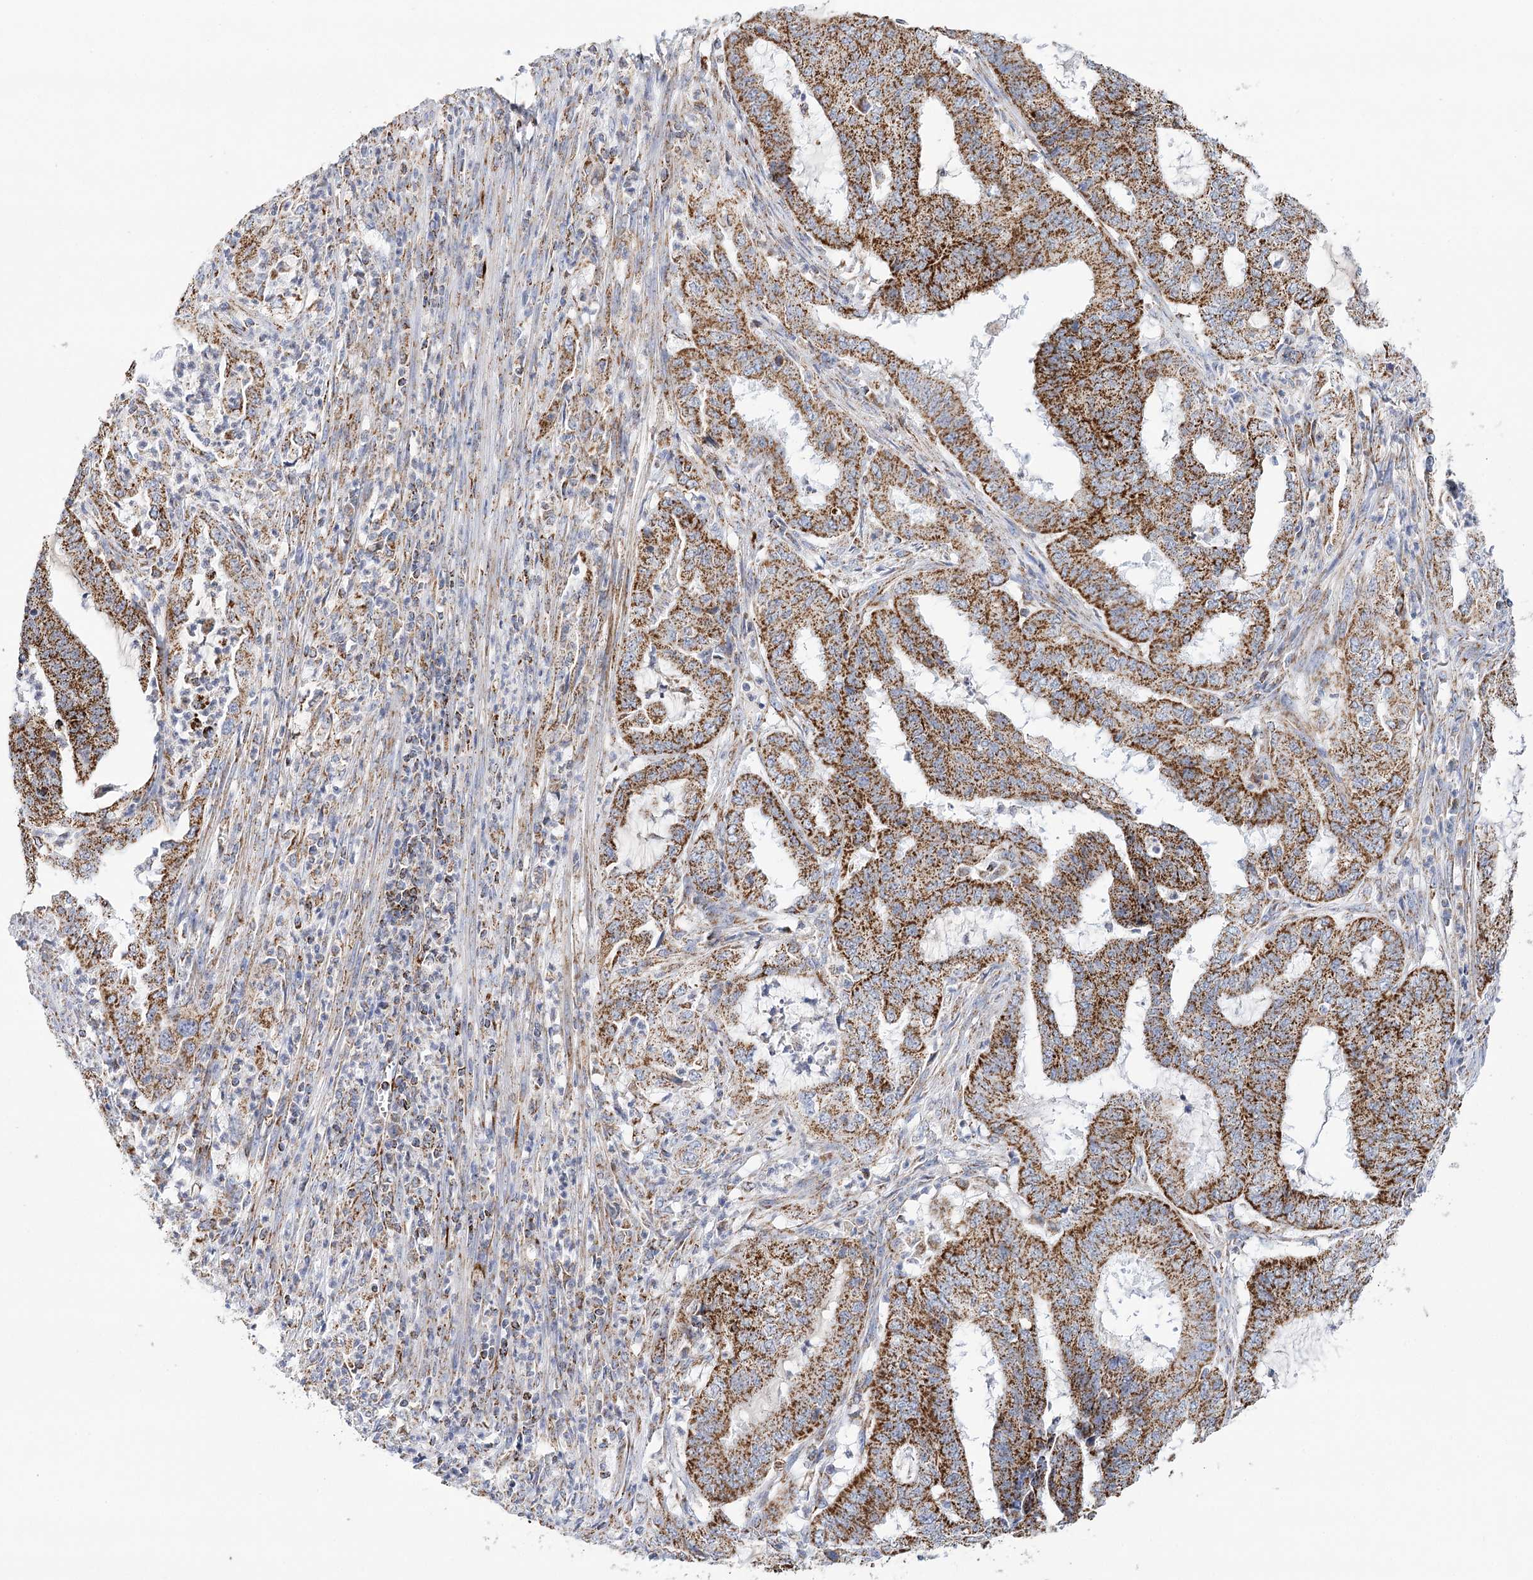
{"staining": {"intensity": "strong", "quantity": ">75%", "location": "cytoplasmic/membranous"}, "tissue": "endometrial cancer", "cell_type": "Tumor cells", "image_type": "cancer", "snomed": [{"axis": "morphology", "description": "Adenocarcinoma, NOS"}, {"axis": "topography", "description": "Endometrium"}], "caption": "High-power microscopy captured an immunohistochemistry photomicrograph of endometrial adenocarcinoma, revealing strong cytoplasmic/membranous positivity in approximately >75% of tumor cells. (Brightfield microscopy of DAB IHC at high magnification).", "gene": "LSS", "patient": {"sex": "female", "age": 51}}